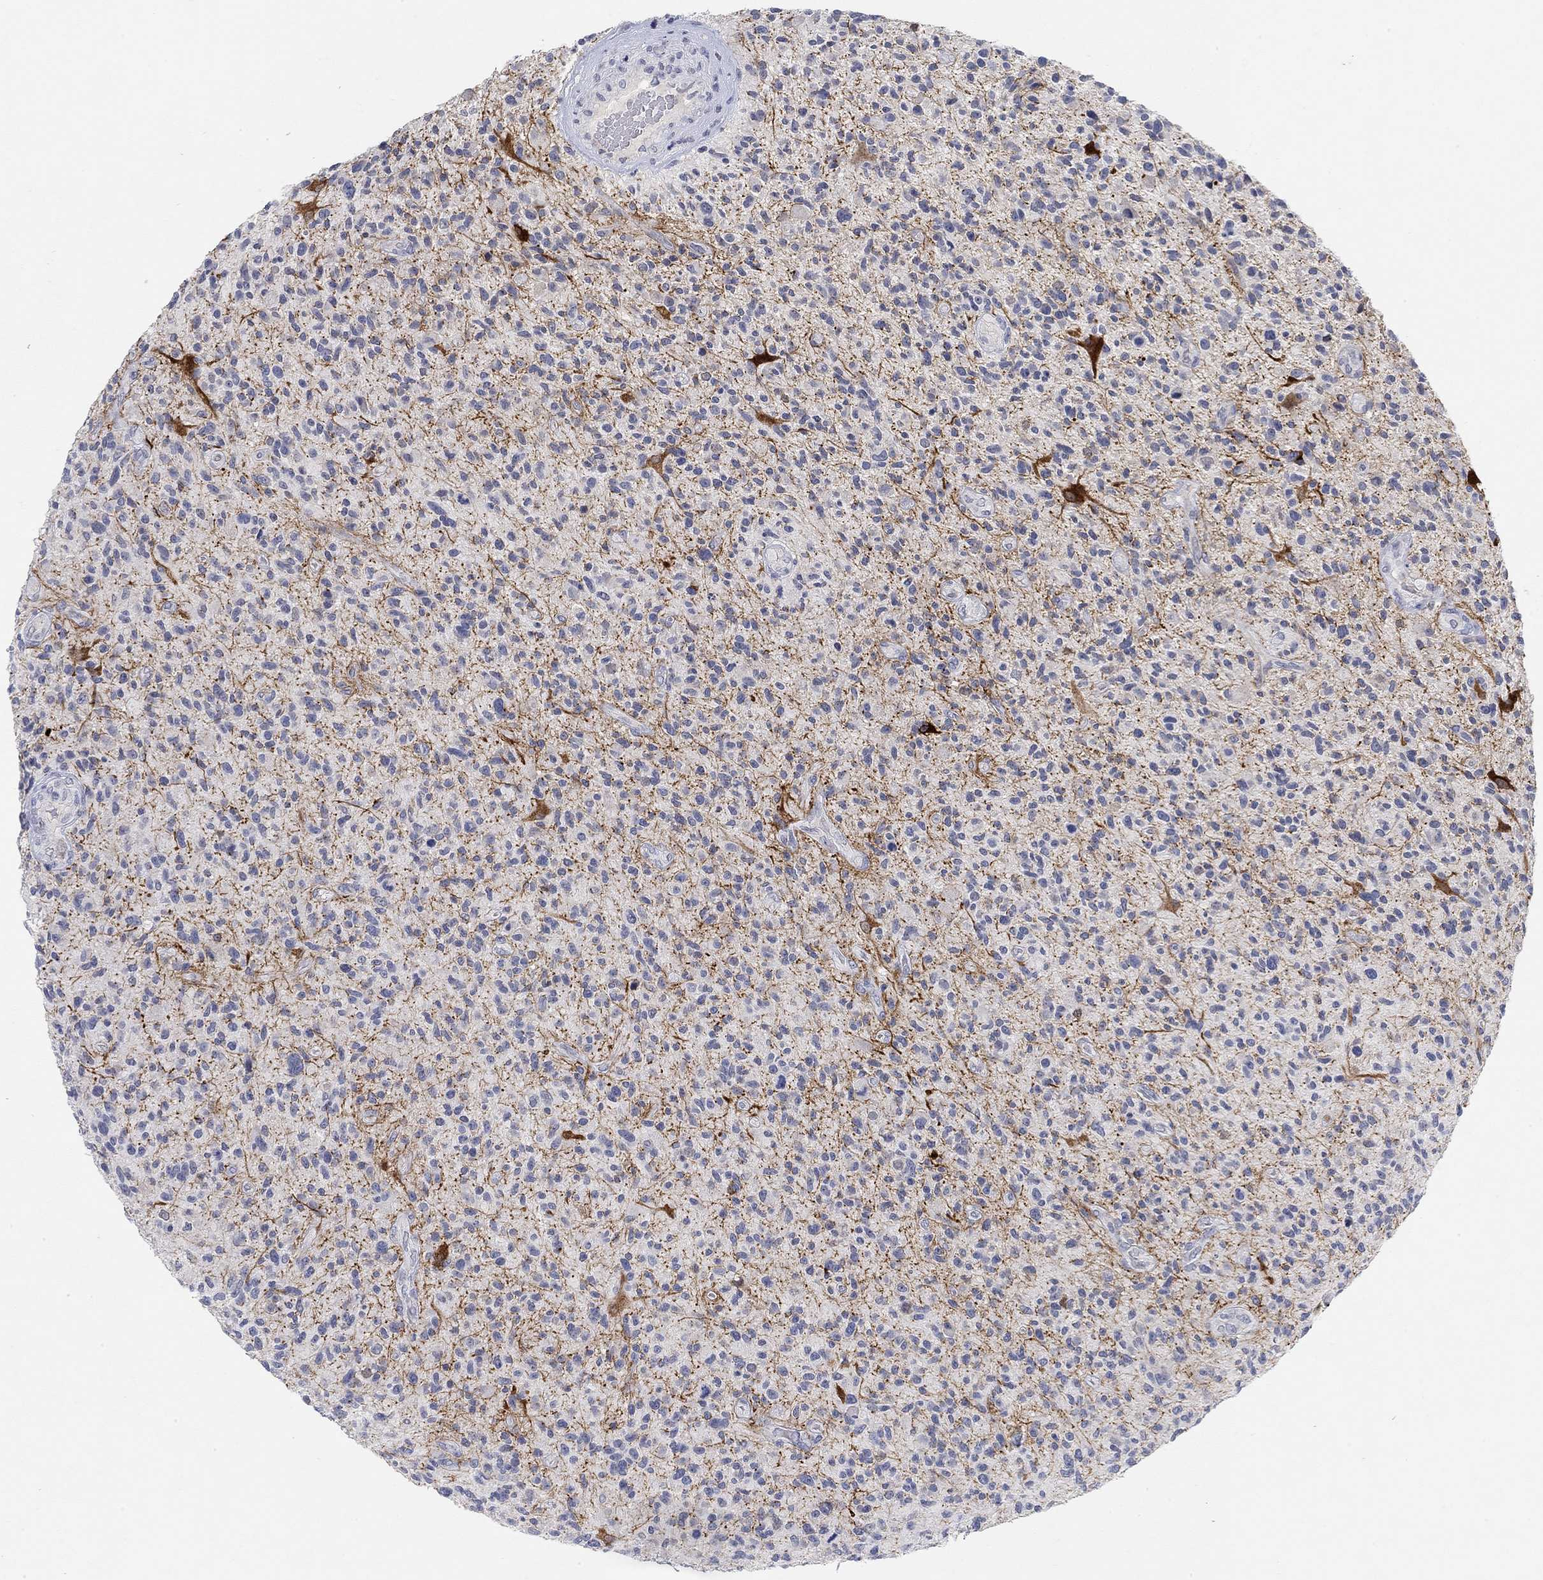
{"staining": {"intensity": "negative", "quantity": "none", "location": "none"}, "tissue": "glioma", "cell_type": "Tumor cells", "image_type": "cancer", "snomed": [{"axis": "morphology", "description": "Glioma, malignant, High grade"}, {"axis": "topography", "description": "Brain"}], "caption": "This photomicrograph is of malignant high-grade glioma stained with IHC to label a protein in brown with the nuclei are counter-stained blue. There is no staining in tumor cells.", "gene": "VAT1L", "patient": {"sex": "male", "age": 47}}